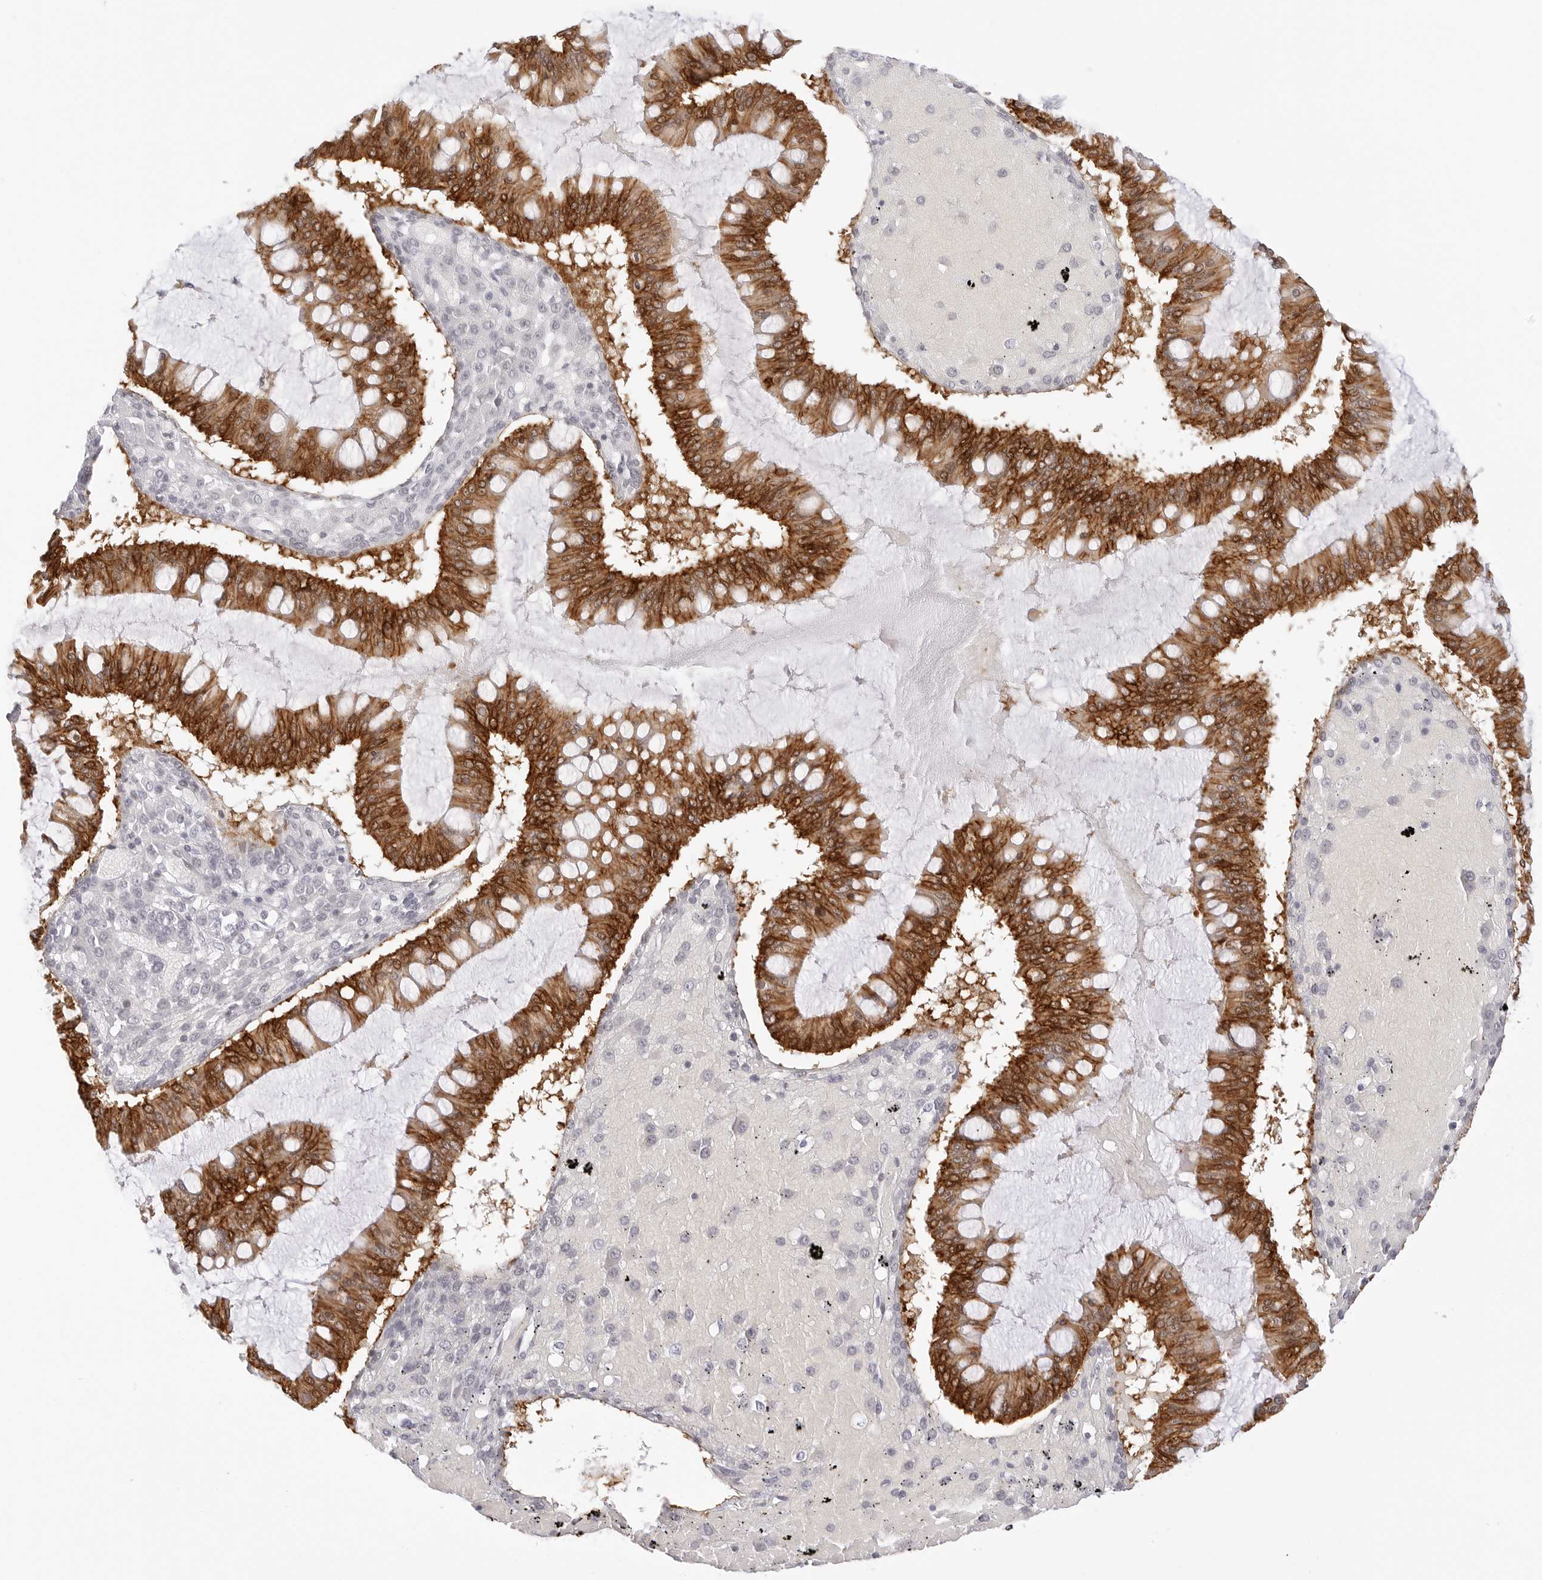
{"staining": {"intensity": "strong", "quantity": ">75%", "location": "cytoplasmic/membranous"}, "tissue": "ovarian cancer", "cell_type": "Tumor cells", "image_type": "cancer", "snomed": [{"axis": "morphology", "description": "Cystadenocarcinoma, mucinous, NOS"}, {"axis": "topography", "description": "Ovary"}], "caption": "Immunohistochemical staining of ovarian cancer (mucinous cystadenocarcinoma) reveals high levels of strong cytoplasmic/membranous protein staining in approximately >75% of tumor cells.", "gene": "CDH1", "patient": {"sex": "female", "age": 73}}